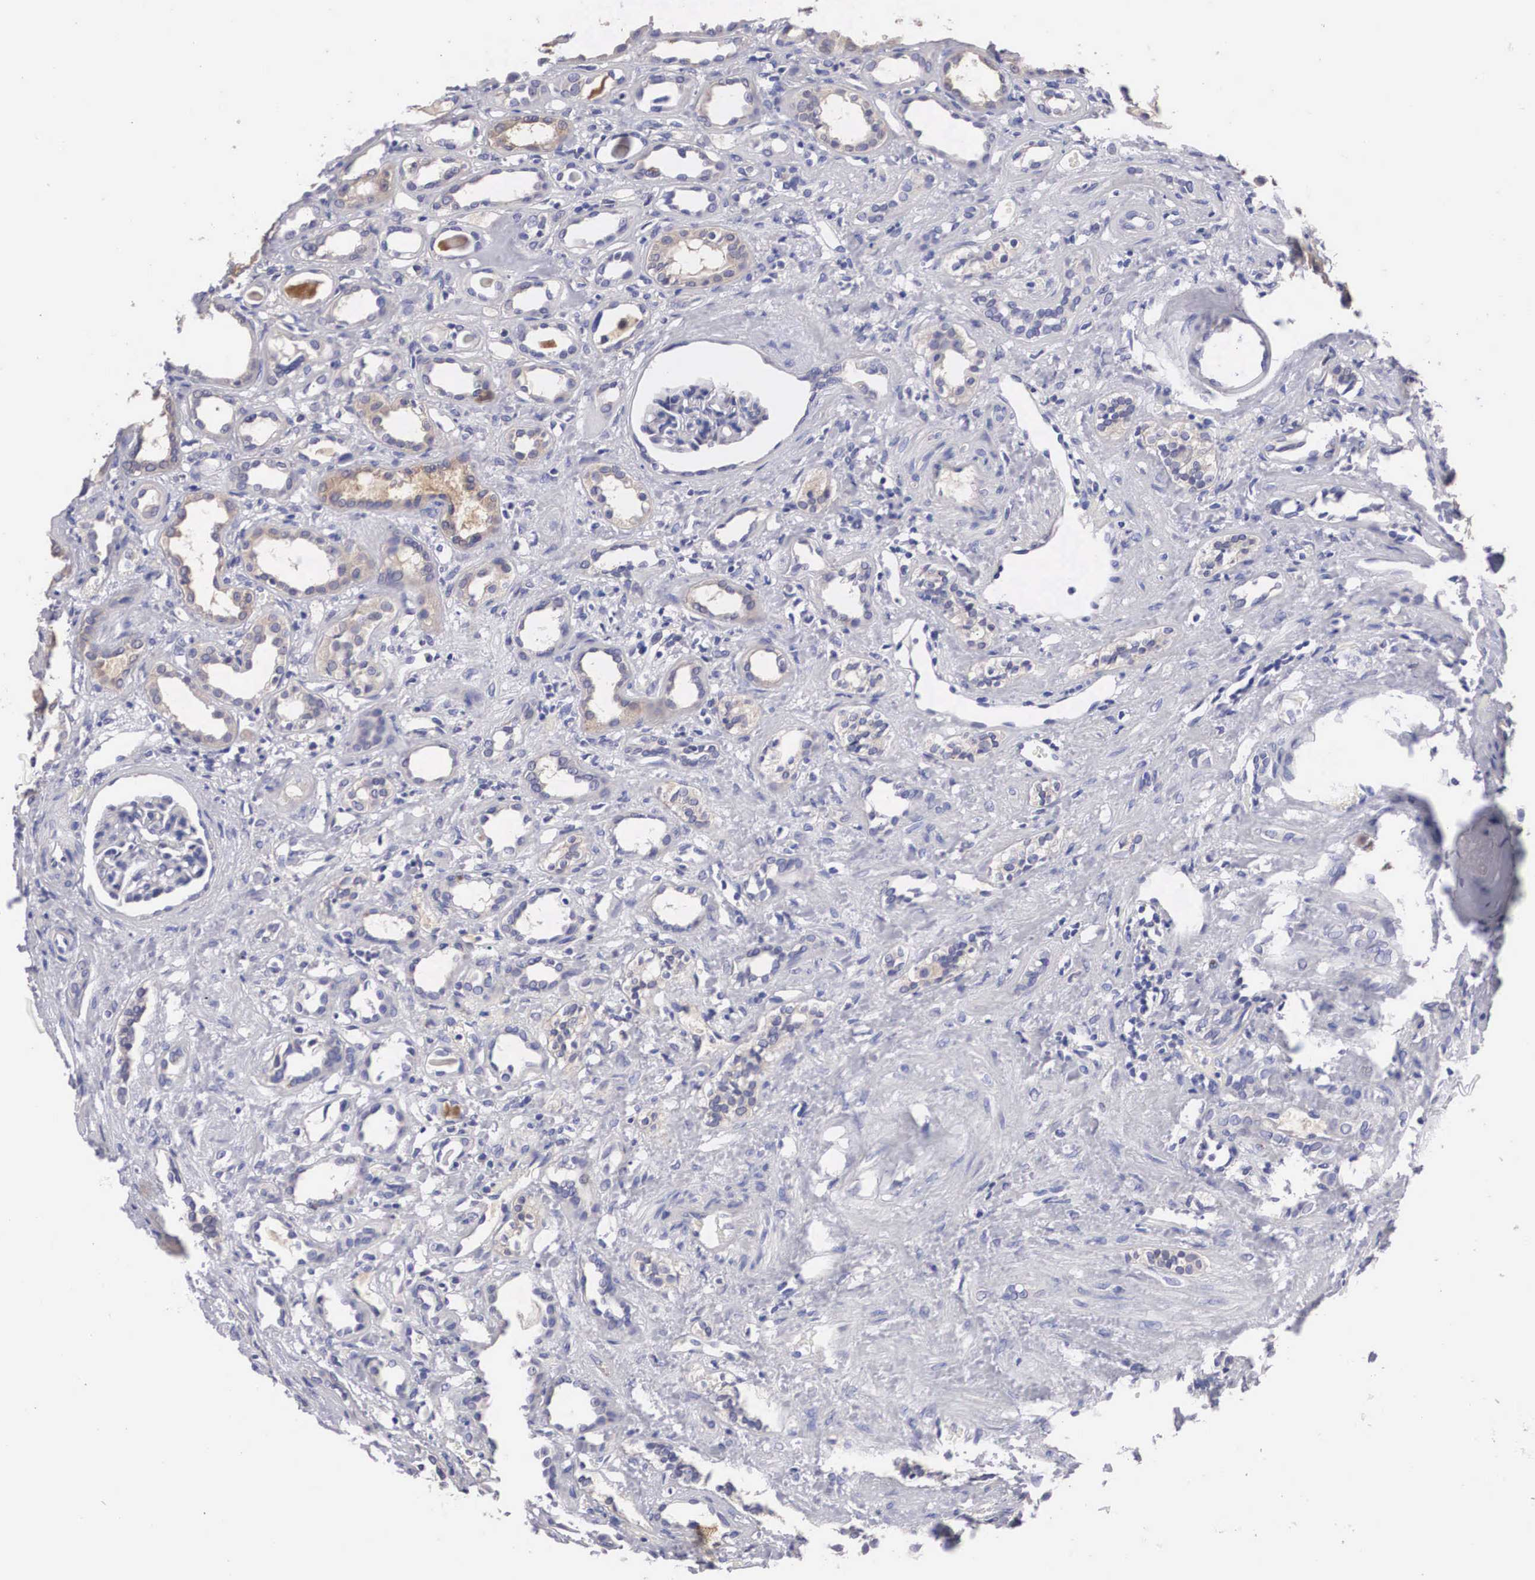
{"staining": {"intensity": "negative", "quantity": "none", "location": "none"}, "tissue": "kidney", "cell_type": "Cells in glomeruli", "image_type": "normal", "snomed": [{"axis": "morphology", "description": "Normal tissue, NOS"}, {"axis": "topography", "description": "Kidney"}], "caption": "This is an IHC micrograph of normal kidney. There is no staining in cells in glomeruli.", "gene": "ABHD4", "patient": {"sex": "male", "age": 36}}